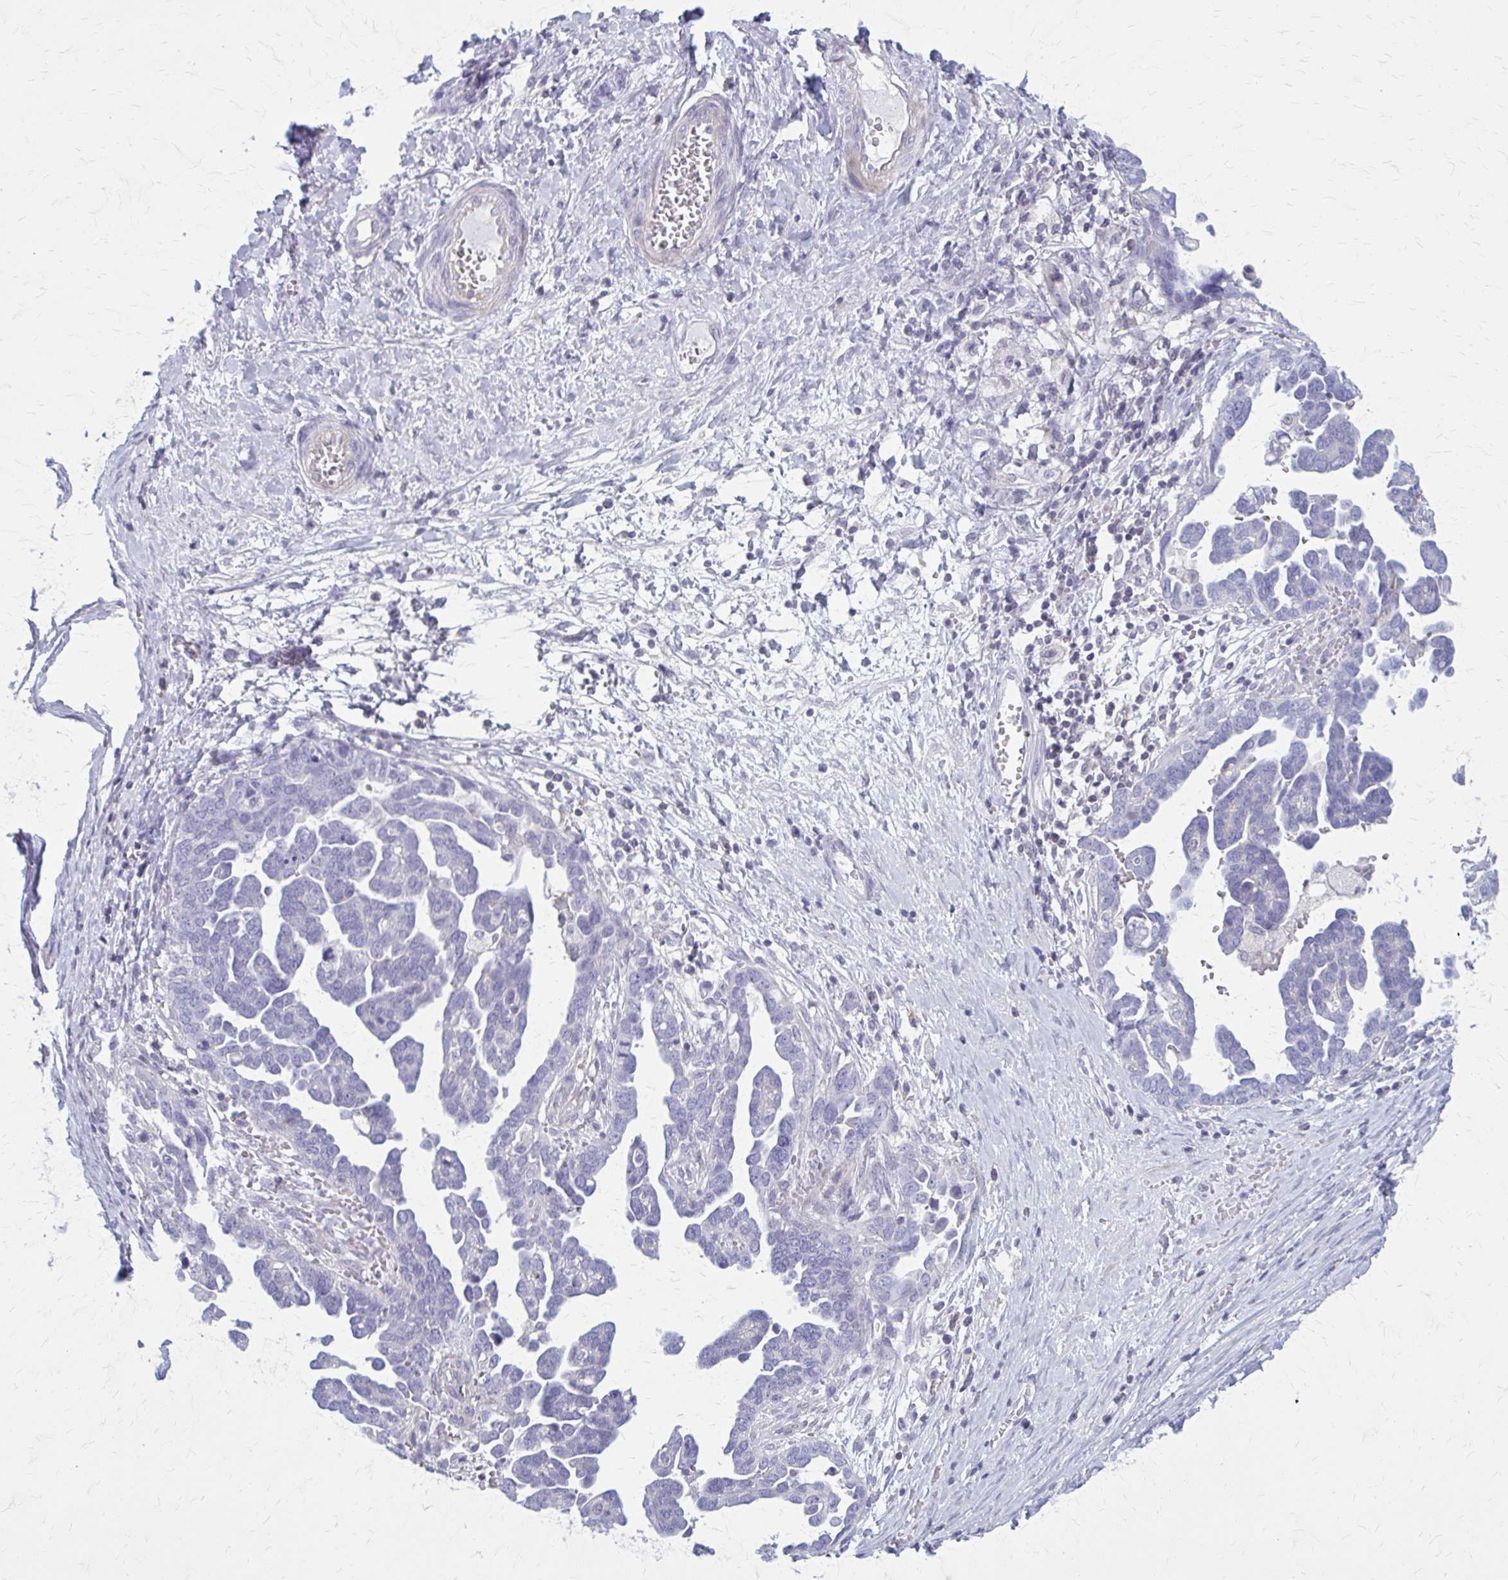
{"staining": {"intensity": "negative", "quantity": "none", "location": "none"}, "tissue": "ovarian cancer", "cell_type": "Tumor cells", "image_type": "cancer", "snomed": [{"axis": "morphology", "description": "Cystadenocarcinoma, serous, NOS"}, {"axis": "topography", "description": "Ovary"}], "caption": "Human serous cystadenocarcinoma (ovarian) stained for a protein using immunohistochemistry exhibits no positivity in tumor cells.", "gene": "PITPNM1", "patient": {"sex": "female", "age": 54}}